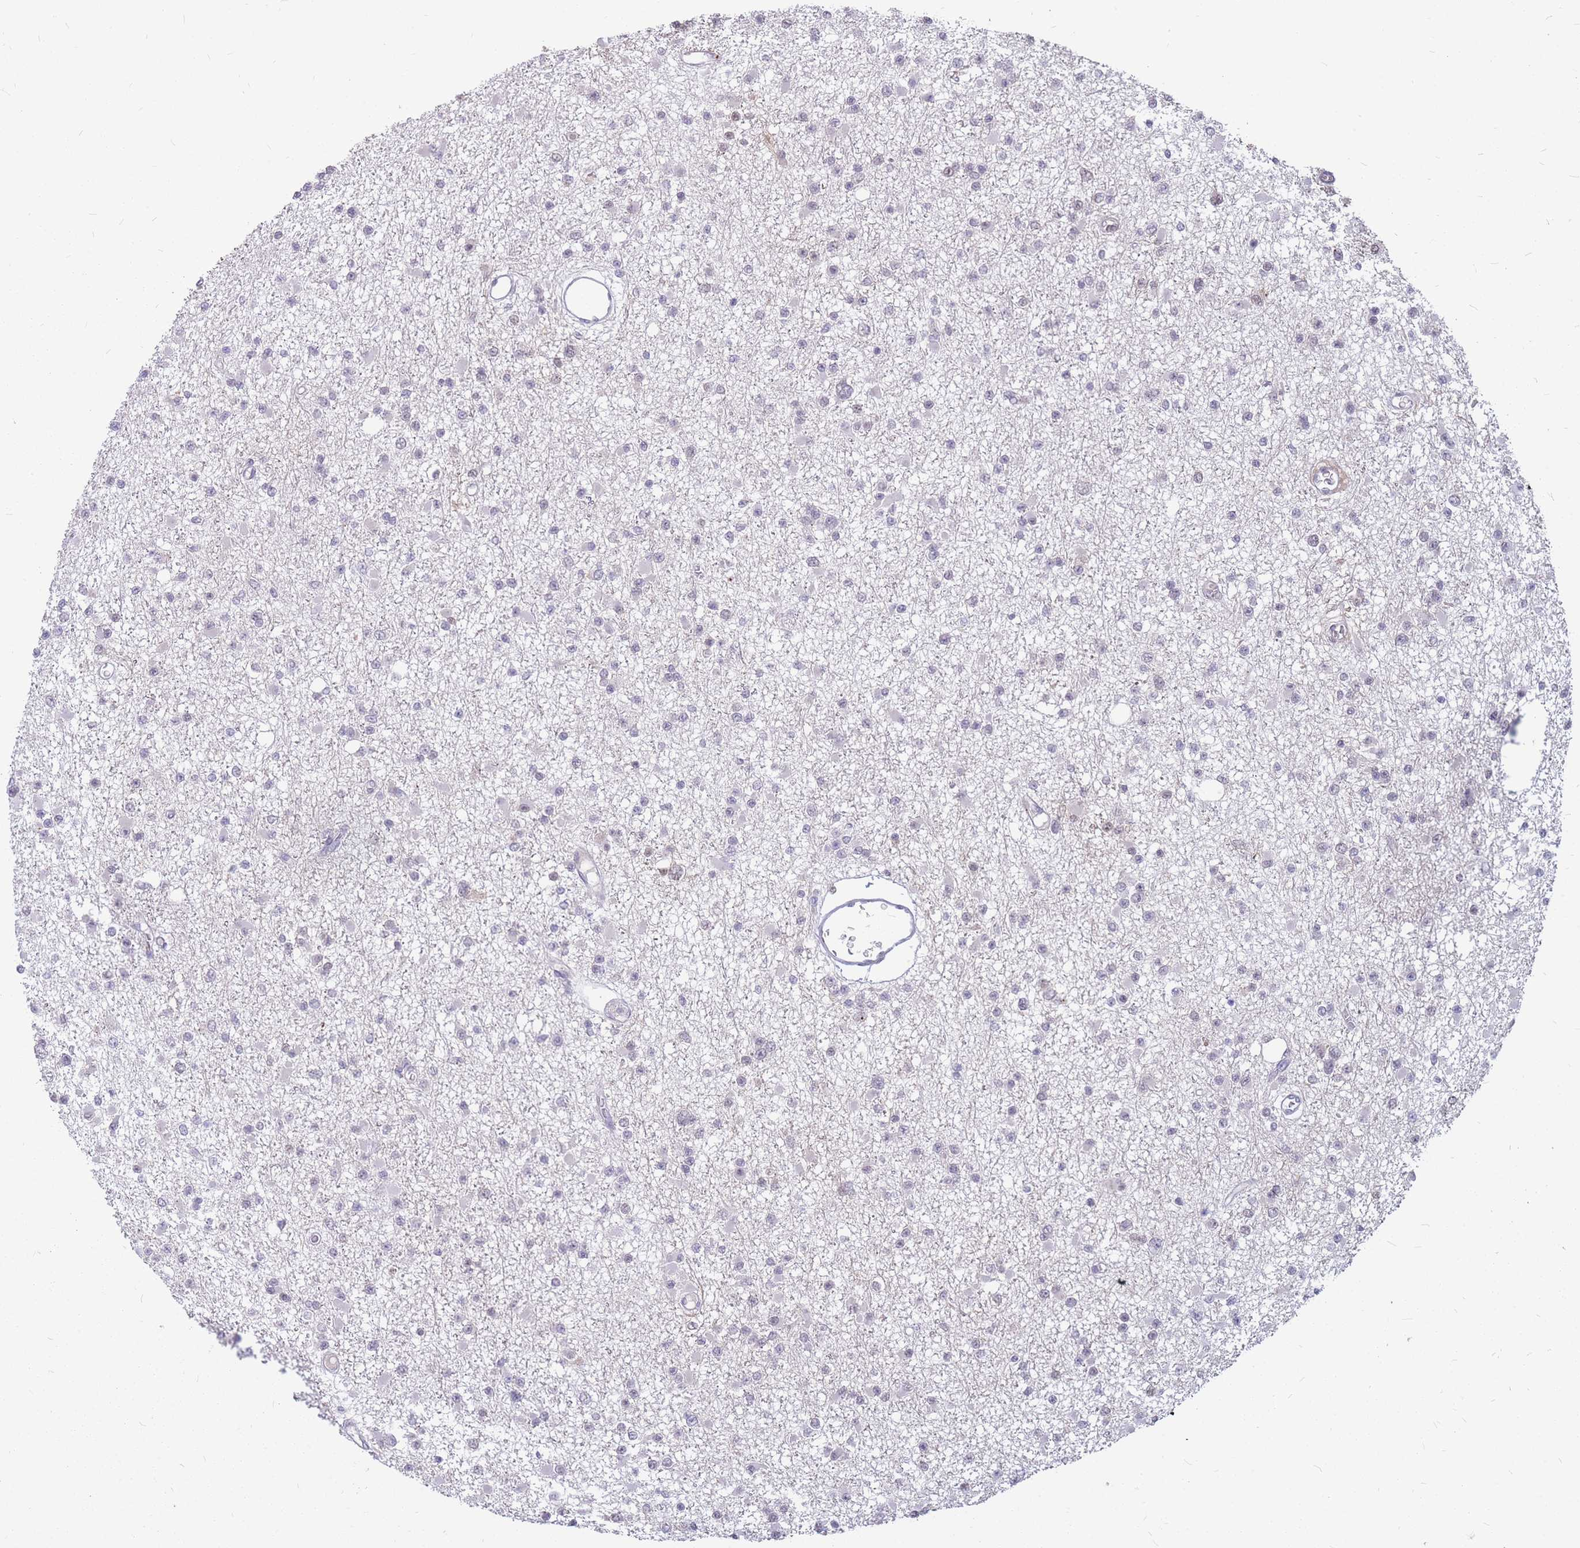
{"staining": {"intensity": "negative", "quantity": "none", "location": "none"}, "tissue": "glioma", "cell_type": "Tumor cells", "image_type": "cancer", "snomed": [{"axis": "morphology", "description": "Glioma, malignant, Low grade"}, {"axis": "topography", "description": "Brain"}], "caption": "This photomicrograph is of malignant glioma (low-grade) stained with immunohistochemistry (IHC) to label a protein in brown with the nuclei are counter-stained blue. There is no expression in tumor cells.", "gene": "ADD2", "patient": {"sex": "female", "age": 22}}